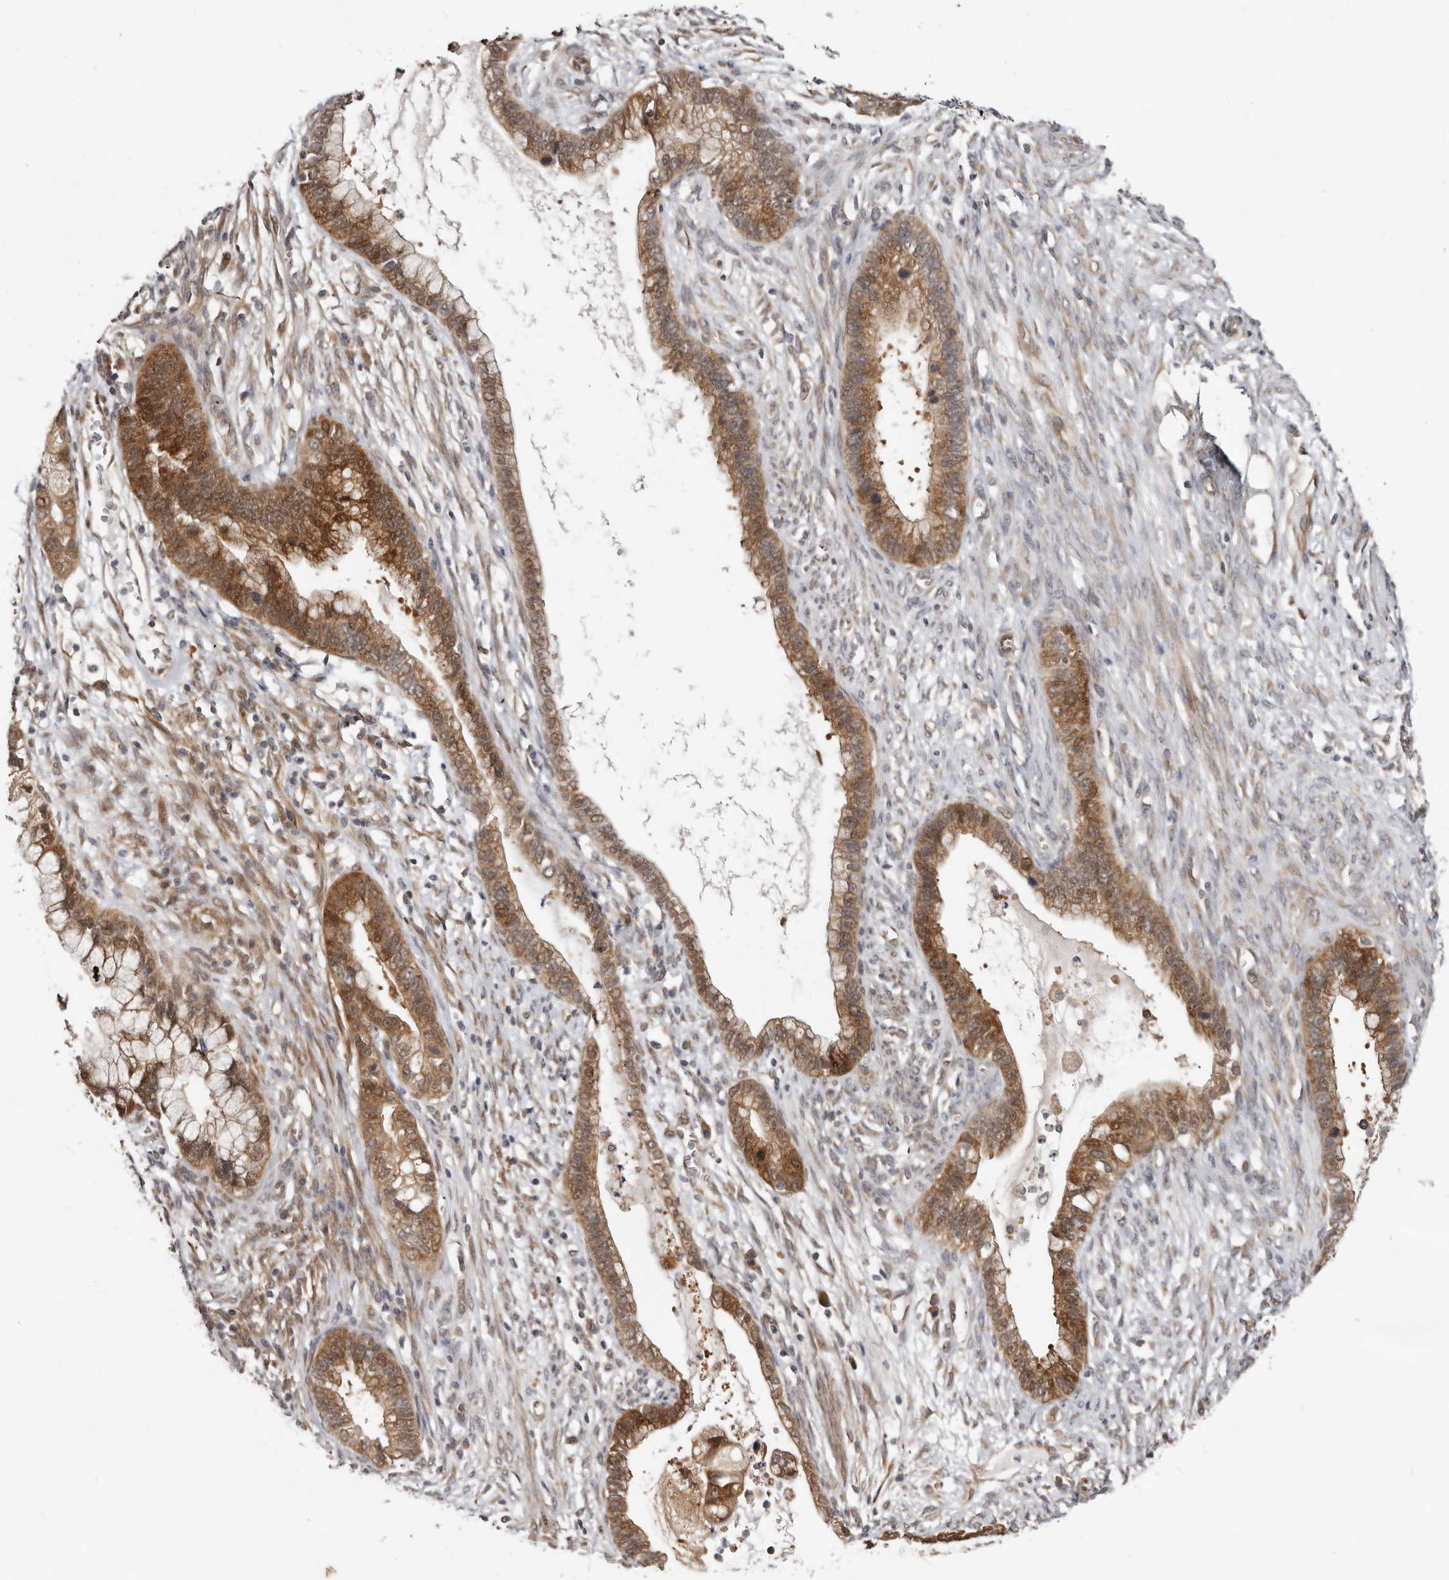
{"staining": {"intensity": "moderate", "quantity": ">75%", "location": "cytoplasmic/membranous"}, "tissue": "cervical cancer", "cell_type": "Tumor cells", "image_type": "cancer", "snomed": [{"axis": "morphology", "description": "Adenocarcinoma, NOS"}, {"axis": "topography", "description": "Cervix"}], "caption": "This micrograph reveals IHC staining of cervical adenocarcinoma, with medium moderate cytoplasmic/membranous staining in approximately >75% of tumor cells.", "gene": "SBDS", "patient": {"sex": "female", "age": 44}}